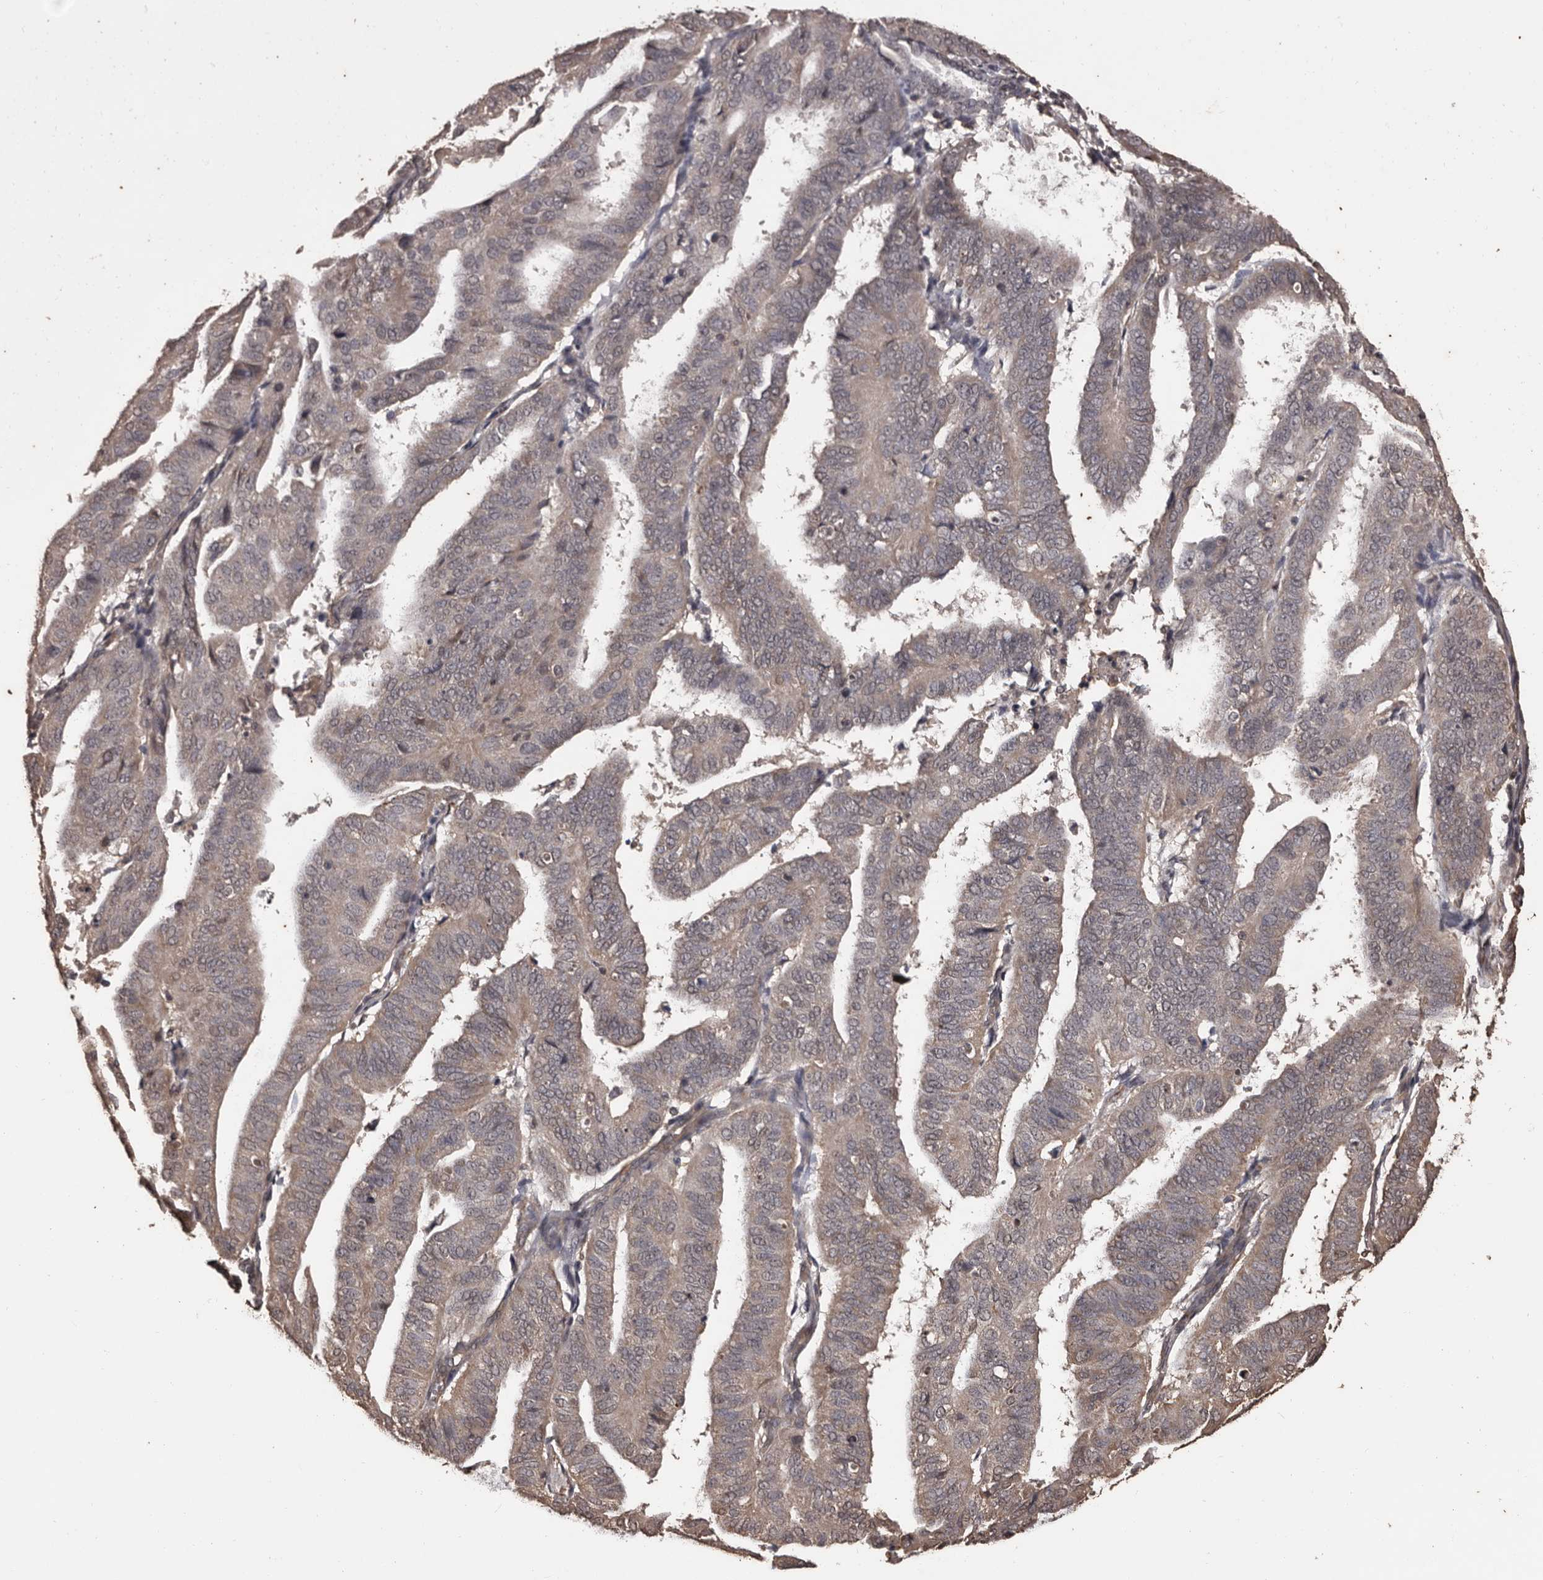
{"staining": {"intensity": "weak", "quantity": "25%-75%", "location": "cytoplasmic/membranous"}, "tissue": "endometrial cancer", "cell_type": "Tumor cells", "image_type": "cancer", "snomed": [{"axis": "morphology", "description": "Adenocarcinoma, NOS"}, {"axis": "topography", "description": "Uterus"}], "caption": "This is a histology image of immunohistochemistry (IHC) staining of endometrial cancer (adenocarcinoma), which shows weak staining in the cytoplasmic/membranous of tumor cells.", "gene": "NAV1", "patient": {"sex": "female", "age": 77}}